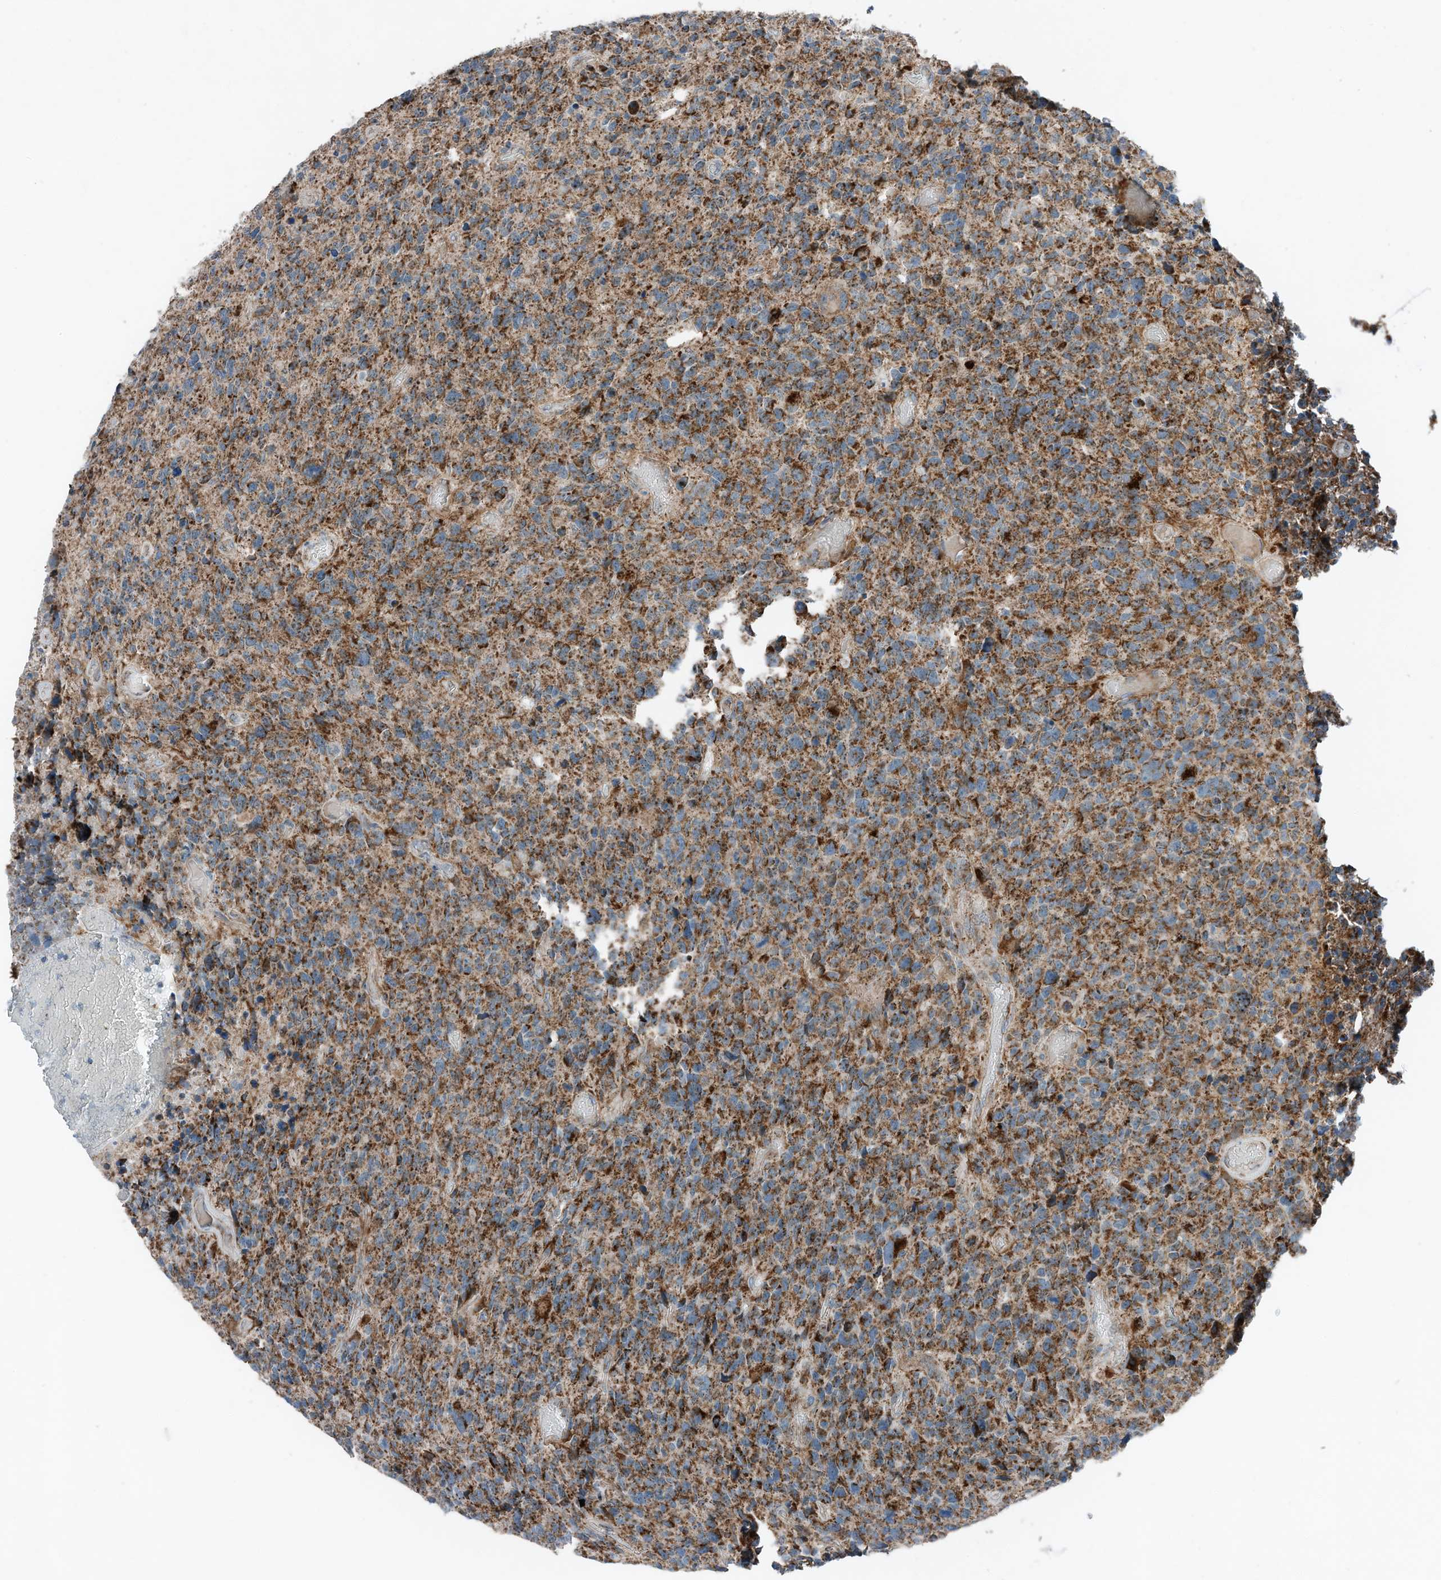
{"staining": {"intensity": "strong", "quantity": ">75%", "location": "cytoplasmic/membranous"}, "tissue": "glioma", "cell_type": "Tumor cells", "image_type": "cancer", "snomed": [{"axis": "morphology", "description": "Glioma, malignant, High grade"}, {"axis": "topography", "description": "Brain"}], "caption": "IHC image of neoplastic tissue: glioma stained using immunohistochemistry exhibits high levels of strong protein expression localized specifically in the cytoplasmic/membranous of tumor cells, appearing as a cytoplasmic/membranous brown color.", "gene": "RMND1", "patient": {"sex": "male", "age": 69}}